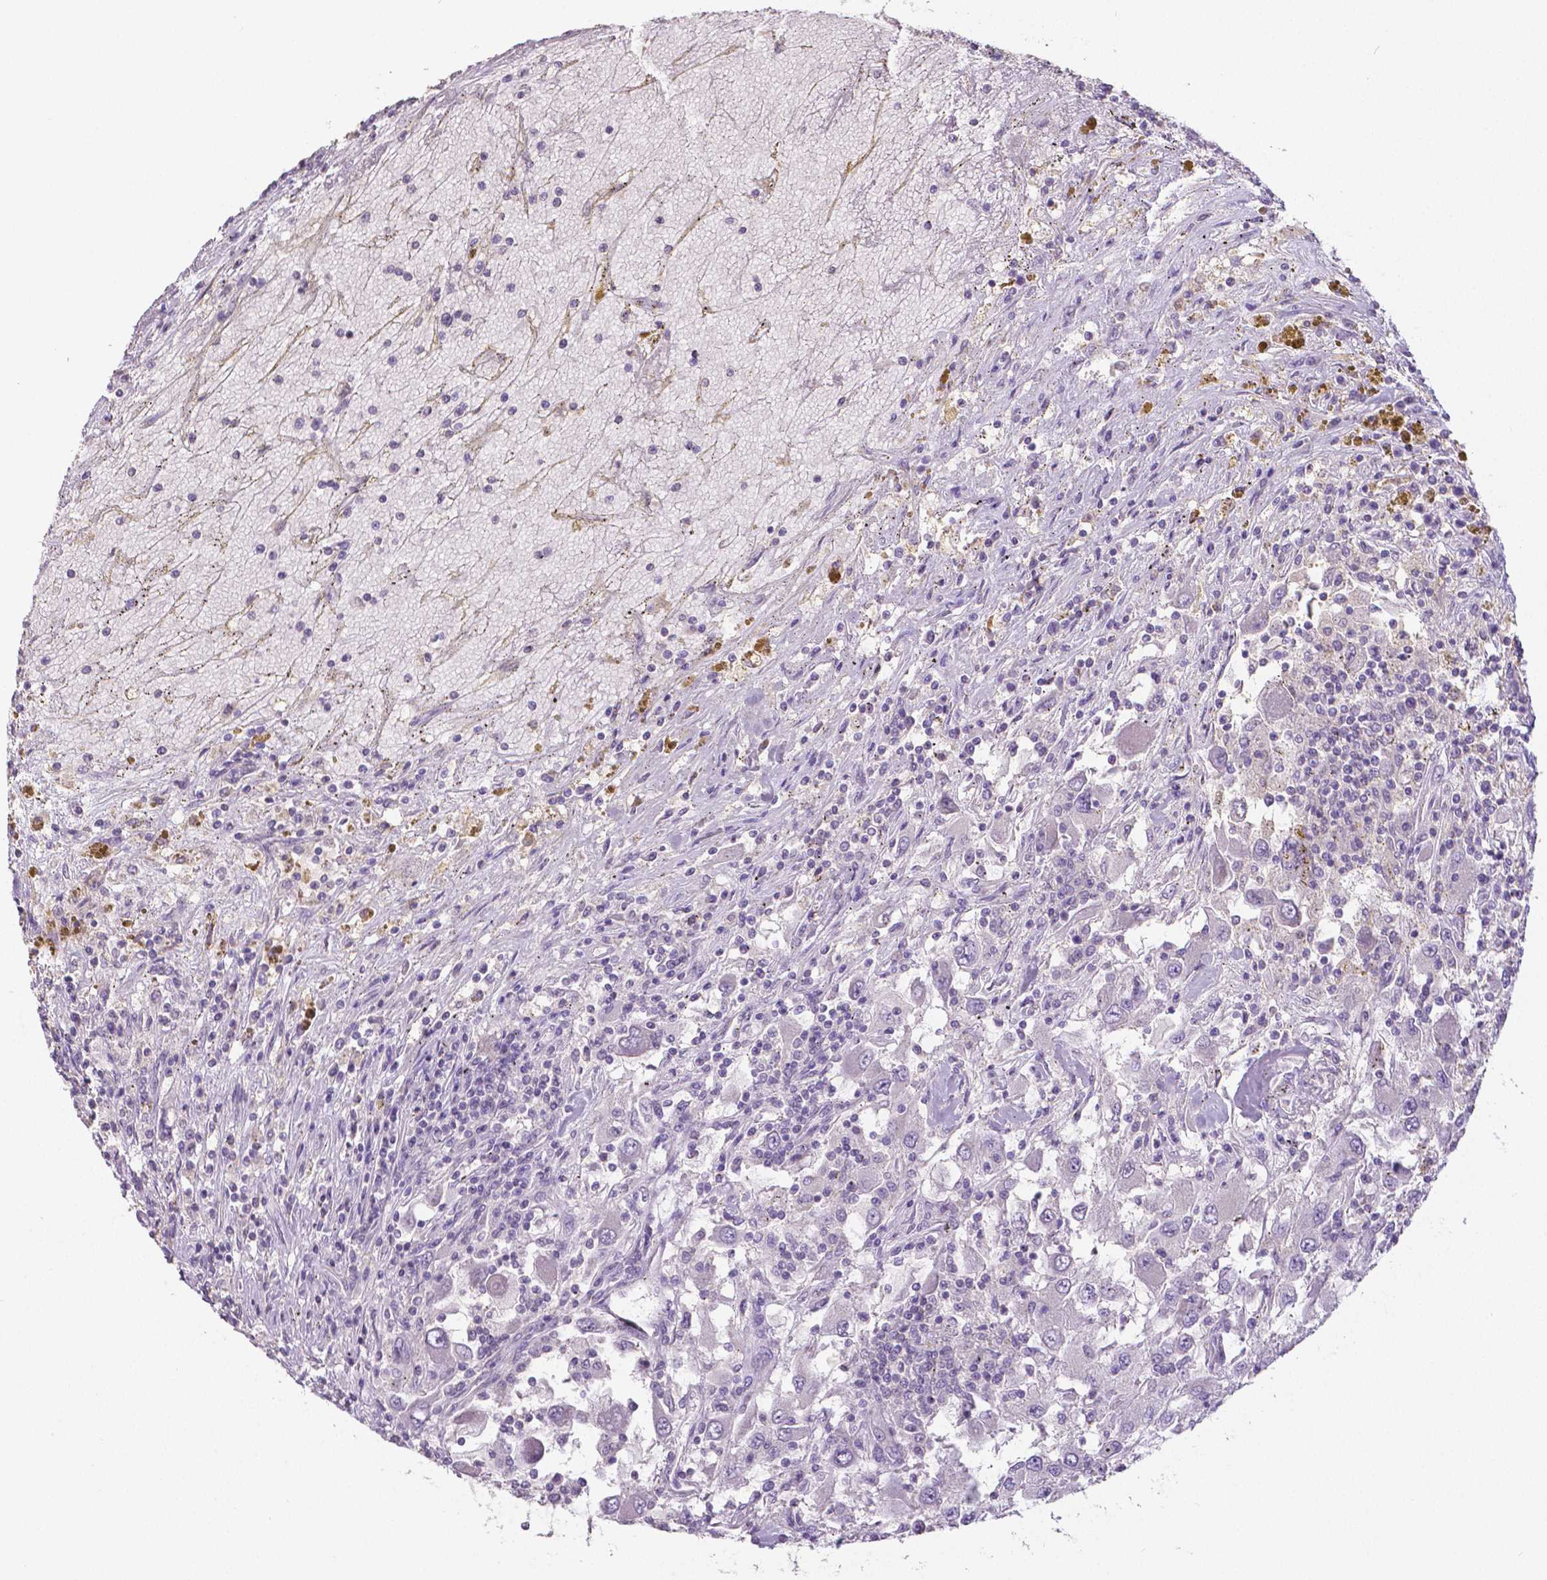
{"staining": {"intensity": "negative", "quantity": "none", "location": "none"}, "tissue": "renal cancer", "cell_type": "Tumor cells", "image_type": "cancer", "snomed": [{"axis": "morphology", "description": "Adenocarcinoma, NOS"}, {"axis": "topography", "description": "Kidney"}], "caption": "Renal cancer (adenocarcinoma) was stained to show a protein in brown. There is no significant staining in tumor cells.", "gene": "CRMP1", "patient": {"sex": "female", "age": 67}}